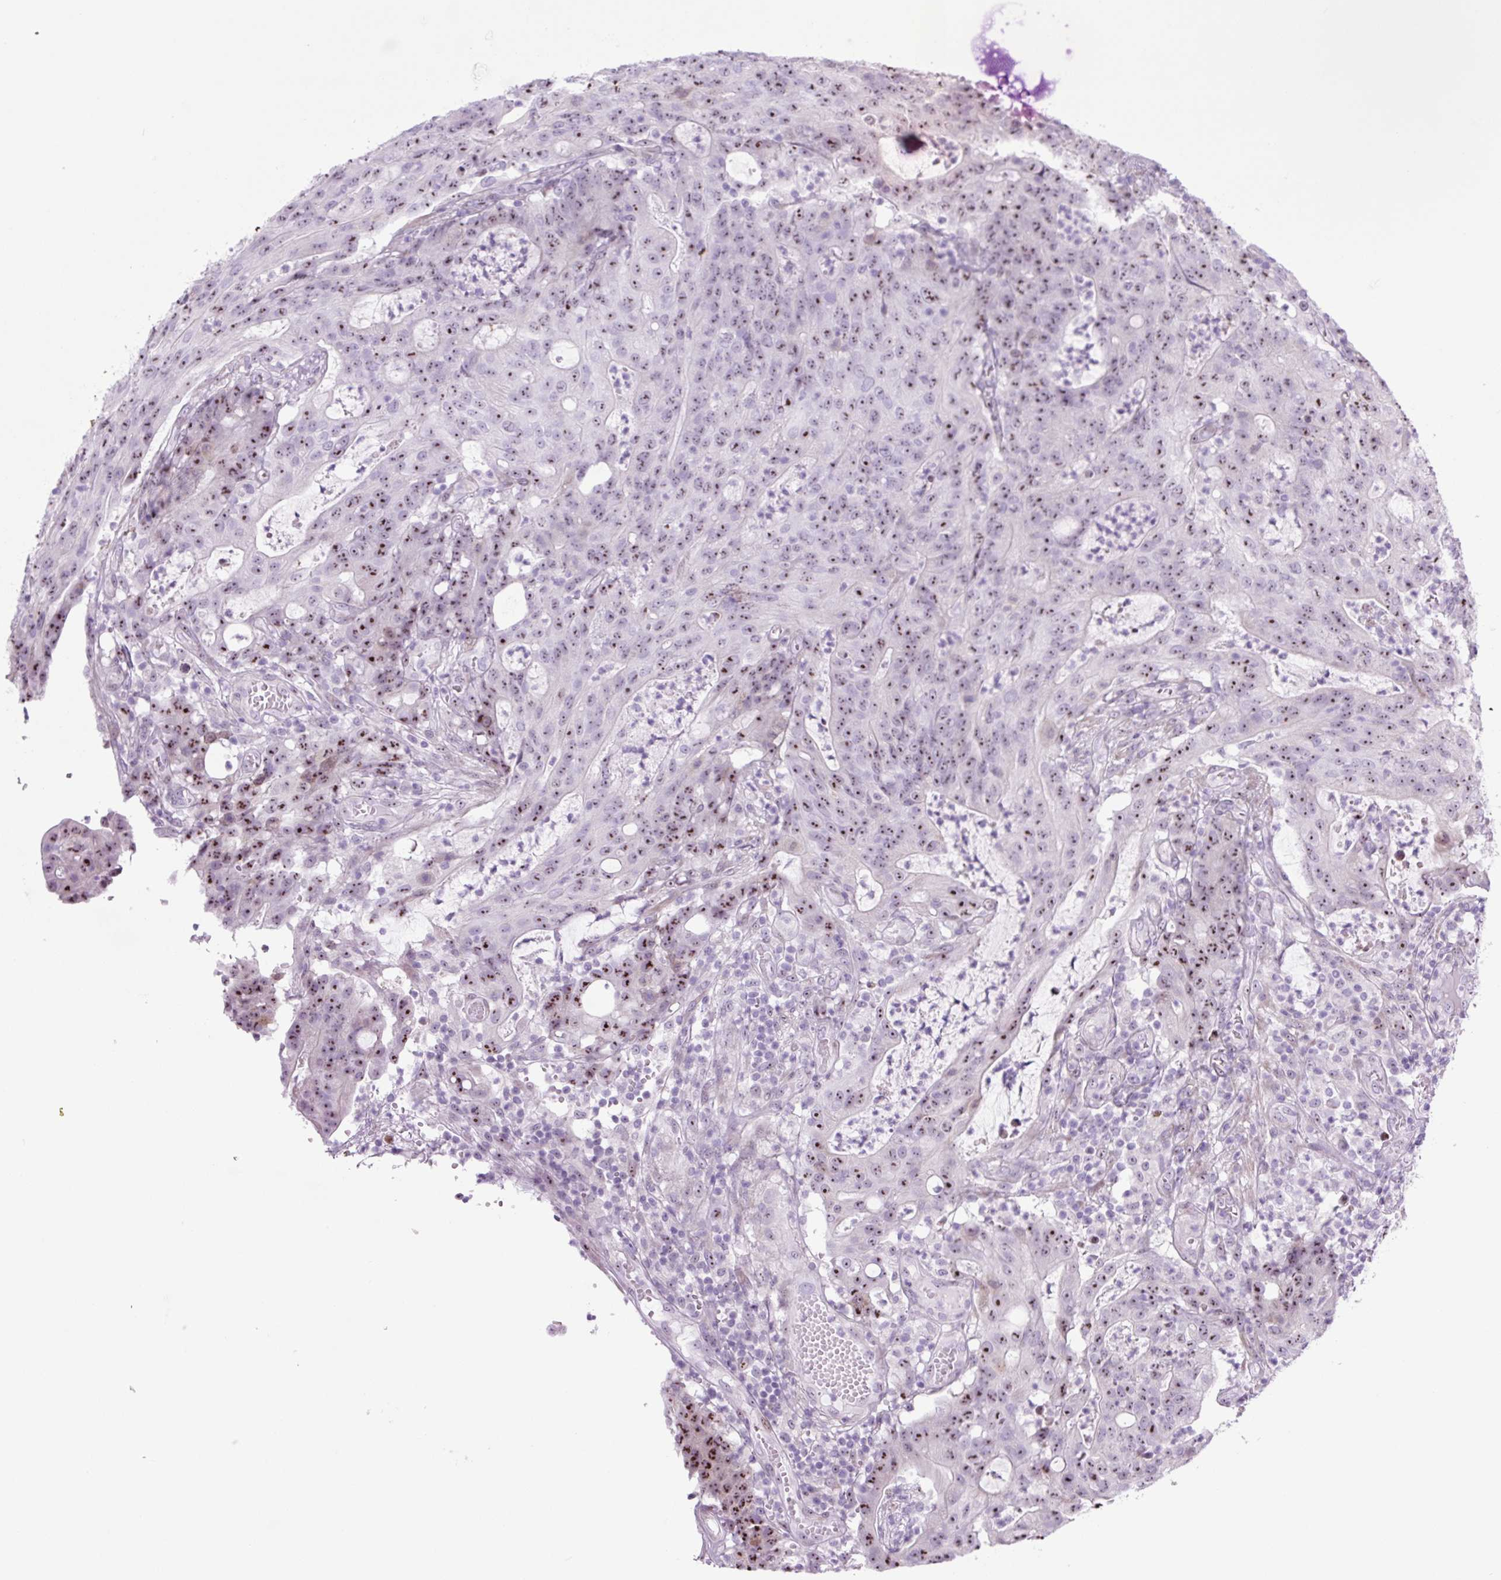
{"staining": {"intensity": "moderate", "quantity": ">75%", "location": "nuclear"}, "tissue": "colorectal cancer", "cell_type": "Tumor cells", "image_type": "cancer", "snomed": [{"axis": "morphology", "description": "Adenocarcinoma, NOS"}, {"axis": "topography", "description": "Colon"}], "caption": "Colorectal cancer tissue reveals moderate nuclear staining in about >75% of tumor cells", "gene": "RRS1", "patient": {"sex": "male", "age": 83}}